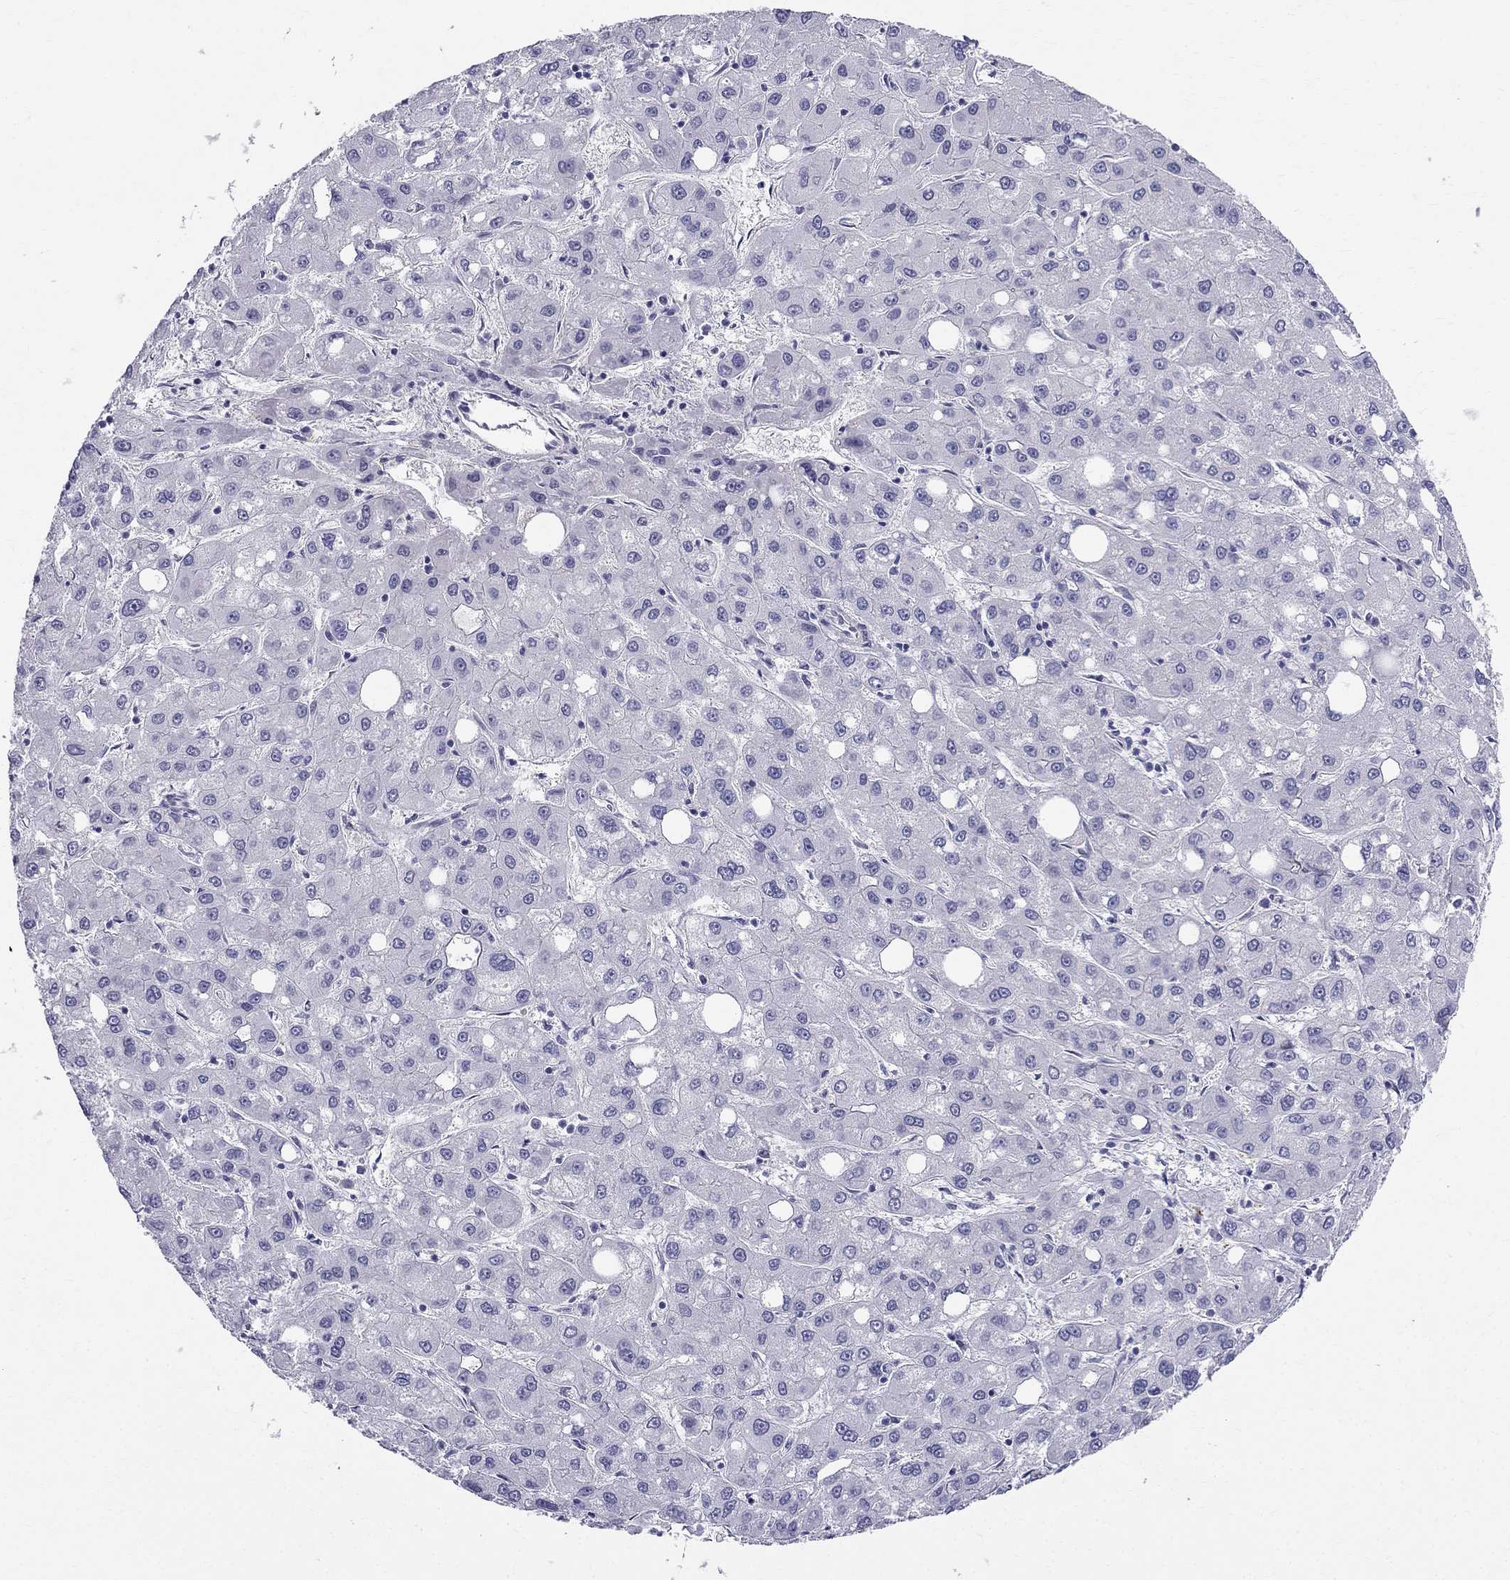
{"staining": {"intensity": "negative", "quantity": "none", "location": "none"}, "tissue": "liver cancer", "cell_type": "Tumor cells", "image_type": "cancer", "snomed": [{"axis": "morphology", "description": "Carcinoma, Hepatocellular, NOS"}, {"axis": "topography", "description": "Liver"}], "caption": "High power microscopy micrograph of an immunohistochemistry micrograph of liver cancer (hepatocellular carcinoma), revealing no significant expression in tumor cells.", "gene": "BAG5", "patient": {"sex": "male", "age": 73}}